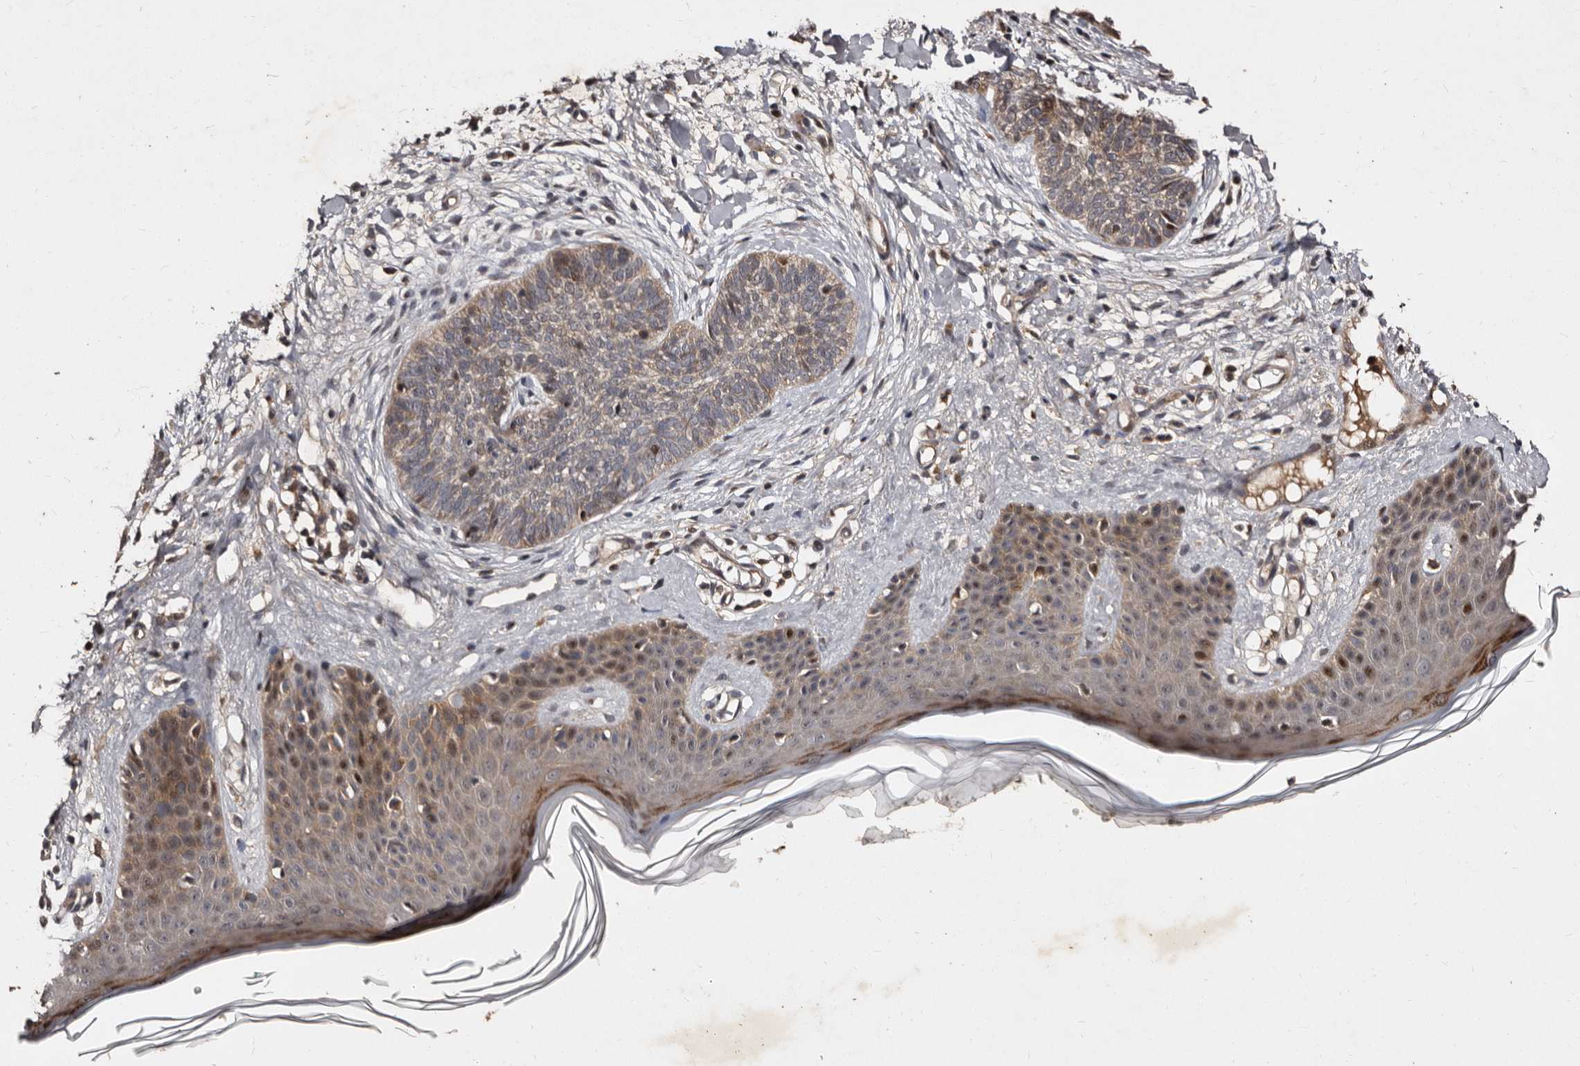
{"staining": {"intensity": "weak", "quantity": "25%-75%", "location": "cytoplasmic/membranous"}, "tissue": "skin cancer", "cell_type": "Tumor cells", "image_type": "cancer", "snomed": [{"axis": "morphology", "description": "Basal cell carcinoma"}, {"axis": "topography", "description": "Skin"}], "caption": "Immunohistochemistry (IHC) staining of skin cancer (basal cell carcinoma), which demonstrates low levels of weak cytoplasmic/membranous expression in approximately 25%-75% of tumor cells indicating weak cytoplasmic/membranous protein positivity. The staining was performed using DAB (brown) for protein detection and nuclei were counterstained in hematoxylin (blue).", "gene": "MKRN3", "patient": {"sex": "female", "age": 59}}